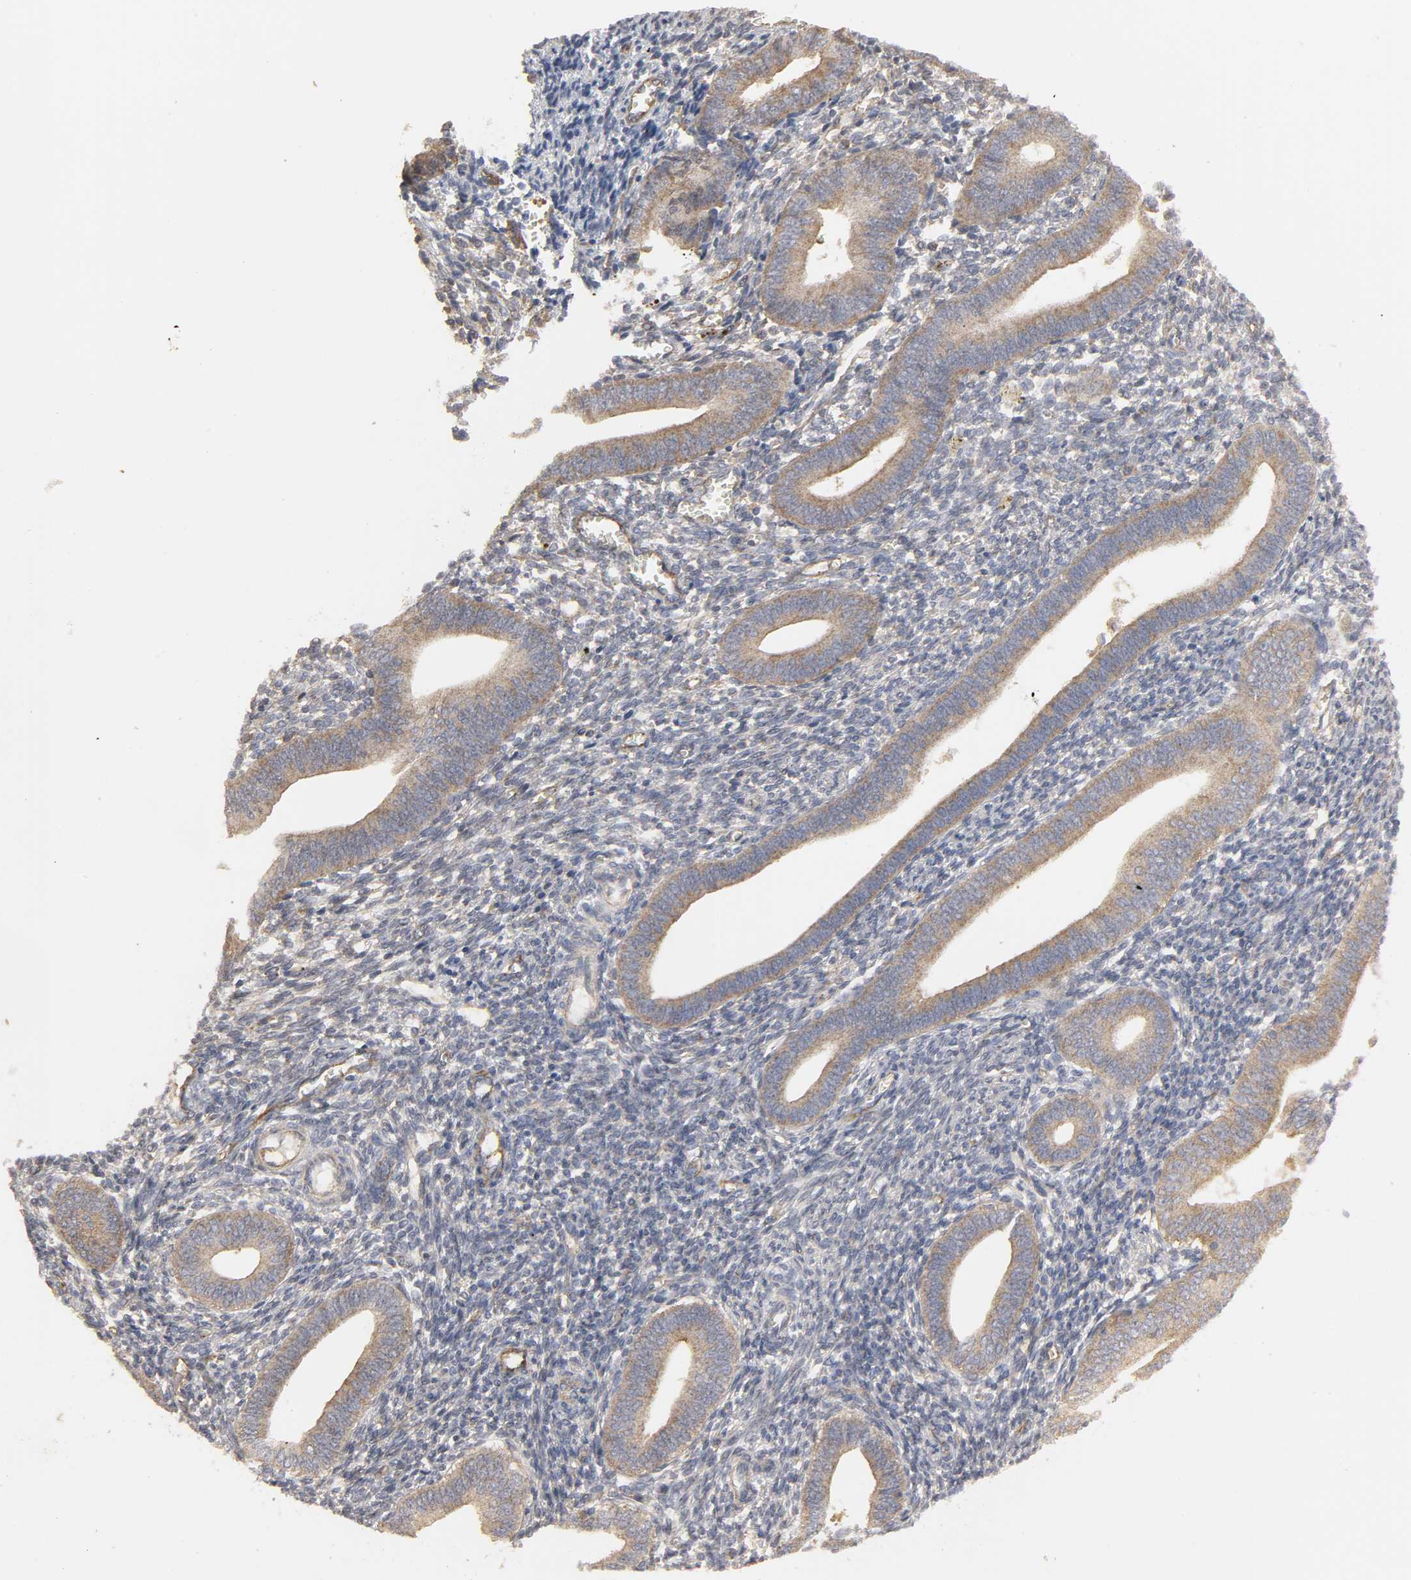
{"staining": {"intensity": "weak", "quantity": "25%-75%", "location": "cytoplasmic/membranous"}, "tissue": "endometrium", "cell_type": "Cells in endometrial stroma", "image_type": "normal", "snomed": [{"axis": "morphology", "description": "Normal tissue, NOS"}, {"axis": "topography", "description": "Uterus"}, {"axis": "topography", "description": "Endometrium"}], "caption": "Protein staining exhibits weak cytoplasmic/membranous expression in about 25%-75% of cells in endometrial stroma in normal endometrium. Nuclei are stained in blue.", "gene": "SH3GLB1", "patient": {"sex": "female", "age": 33}}